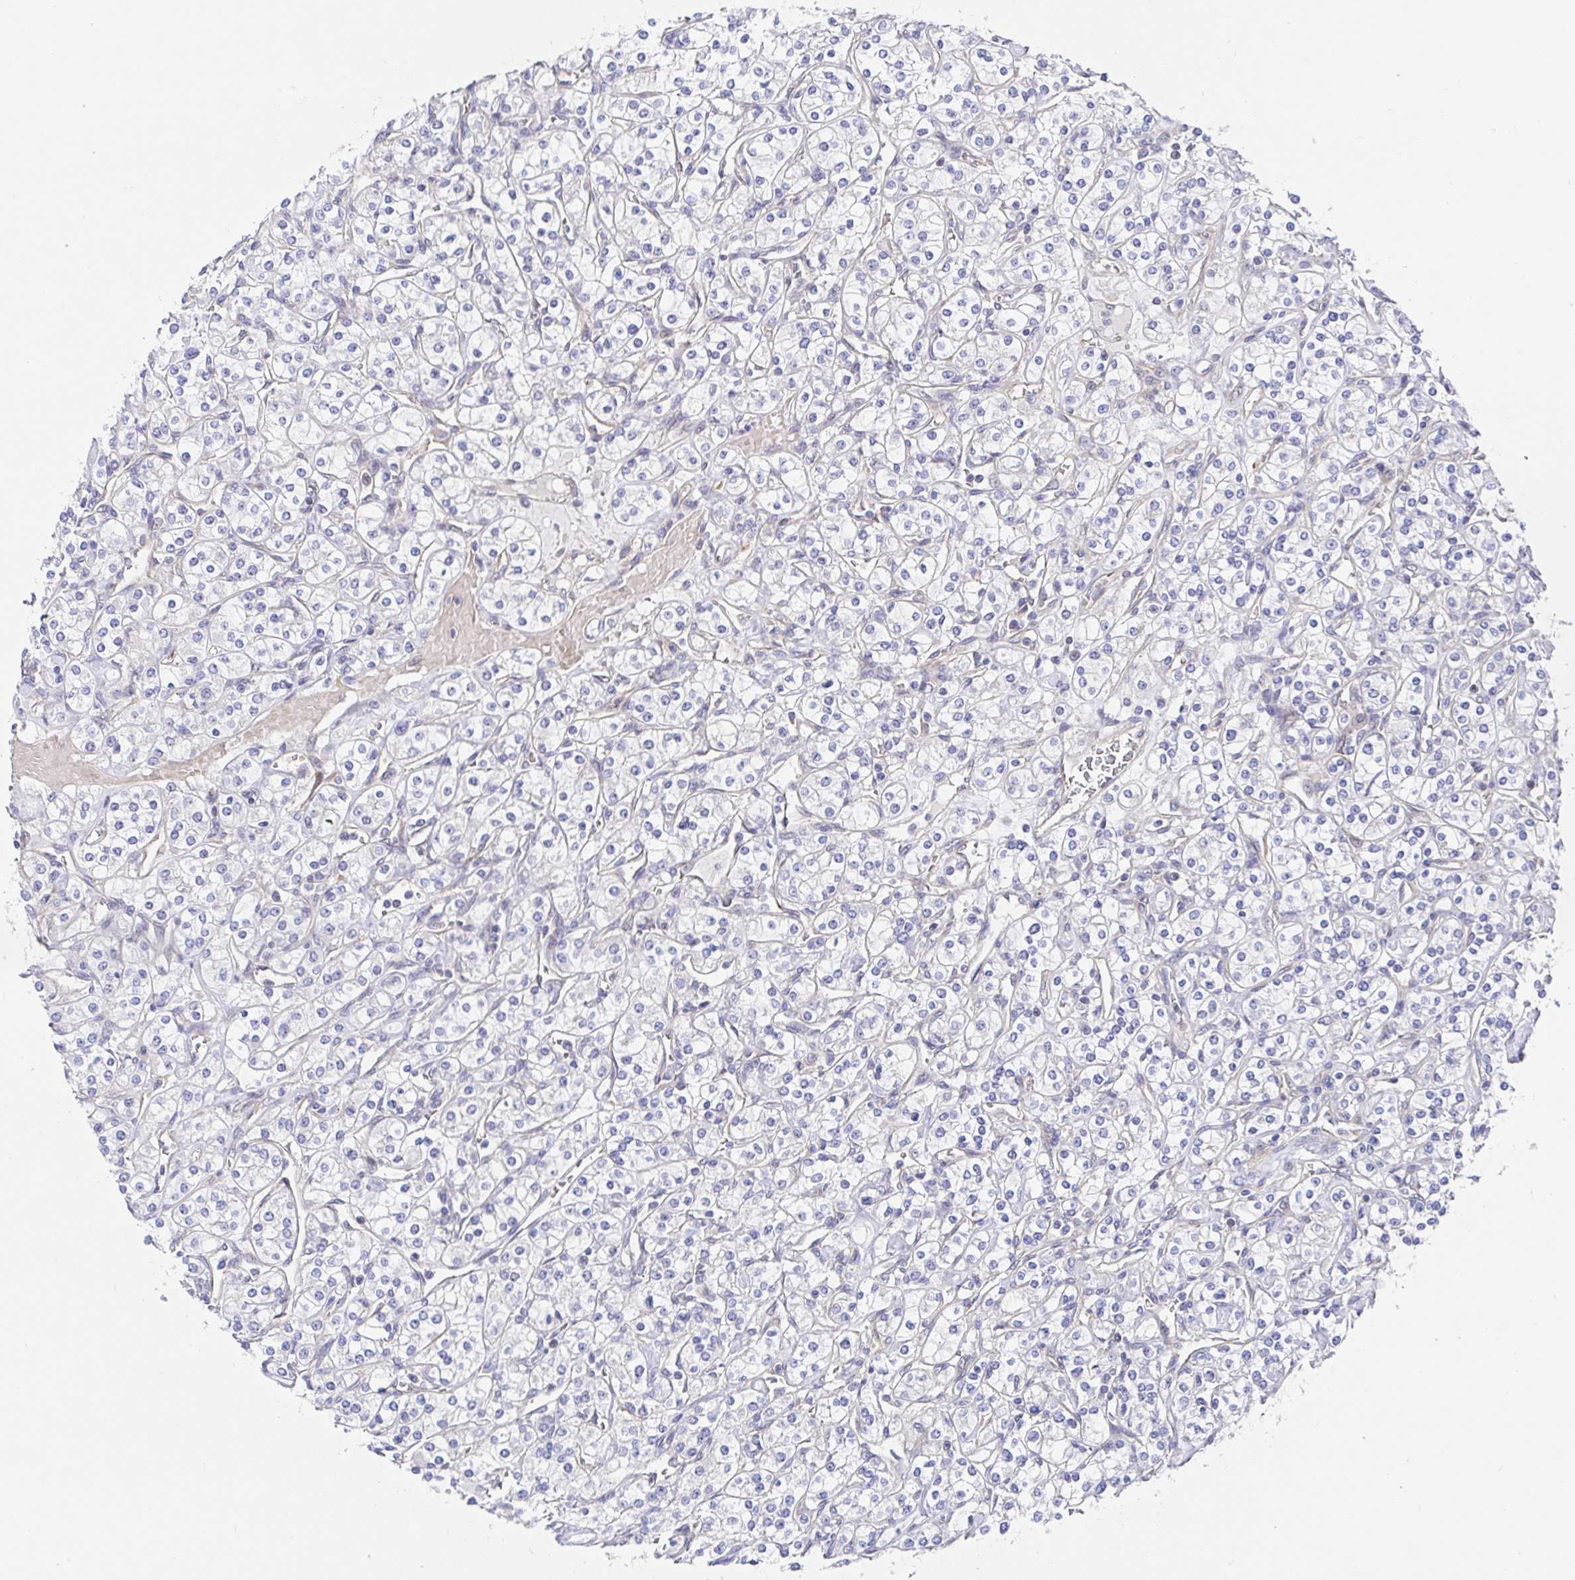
{"staining": {"intensity": "negative", "quantity": "none", "location": "none"}, "tissue": "renal cancer", "cell_type": "Tumor cells", "image_type": "cancer", "snomed": [{"axis": "morphology", "description": "Adenocarcinoma, NOS"}, {"axis": "topography", "description": "Kidney"}], "caption": "A high-resolution image shows immunohistochemistry (IHC) staining of renal adenocarcinoma, which exhibits no significant staining in tumor cells.", "gene": "TIMELESS", "patient": {"sex": "male", "age": 77}}